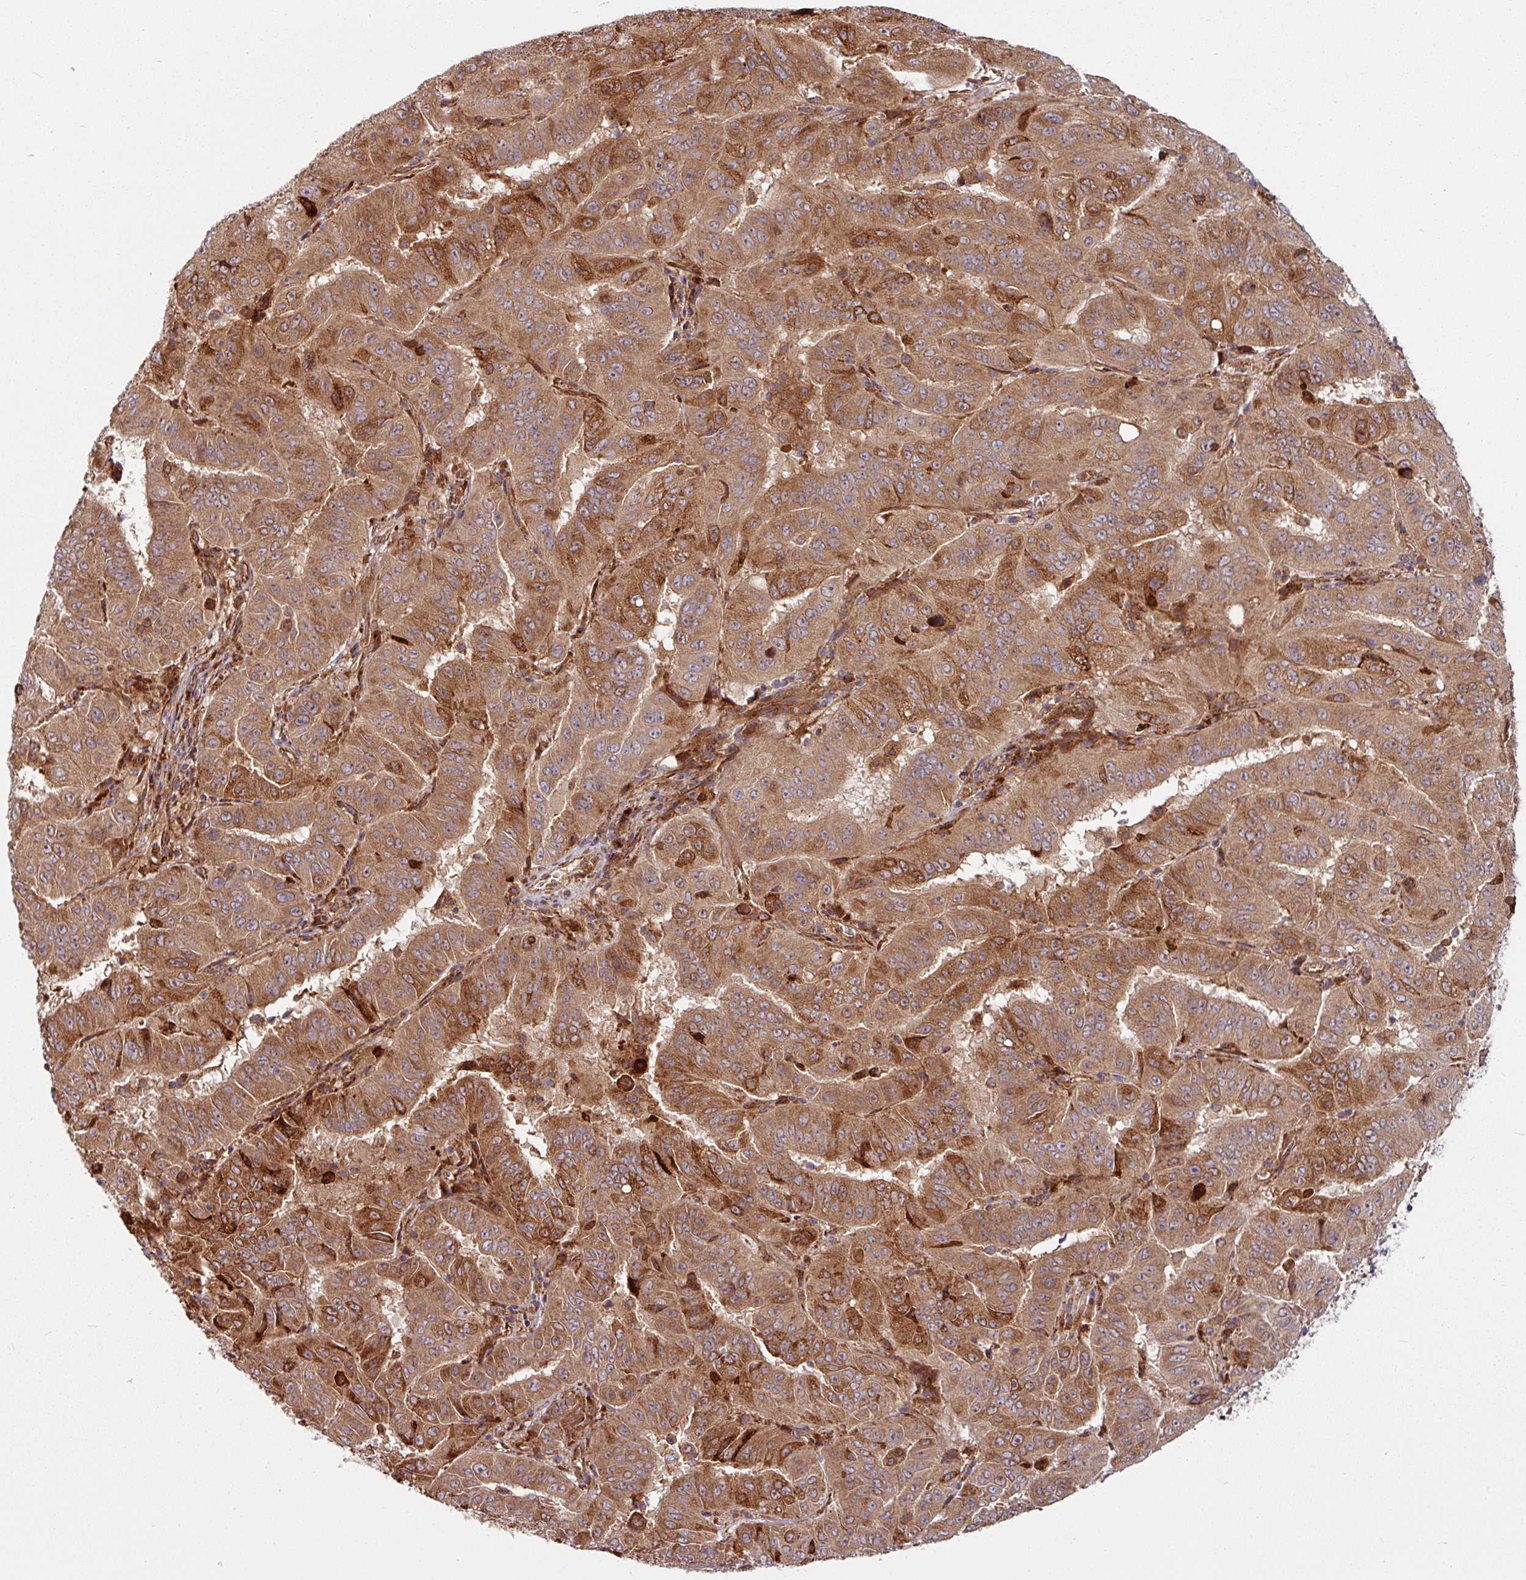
{"staining": {"intensity": "strong", "quantity": ">75%", "location": "cytoplasmic/membranous"}, "tissue": "pancreatic cancer", "cell_type": "Tumor cells", "image_type": "cancer", "snomed": [{"axis": "morphology", "description": "Adenocarcinoma, NOS"}, {"axis": "topography", "description": "Pancreas"}], "caption": "Immunohistochemistry (IHC) staining of adenocarcinoma (pancreatic), which exhibits high levels of strong cytoplasmic/membranous positivity in approximately >75% of tumor cells indicating strong cytoplasmic/membranous protein staining. The staining was performed using DAB (brown) for protein detection and nuclei were counterstained in hematoxylin (blue).", "gene": "RAB5A", "patient": {"sex": "male", "age": 63}}